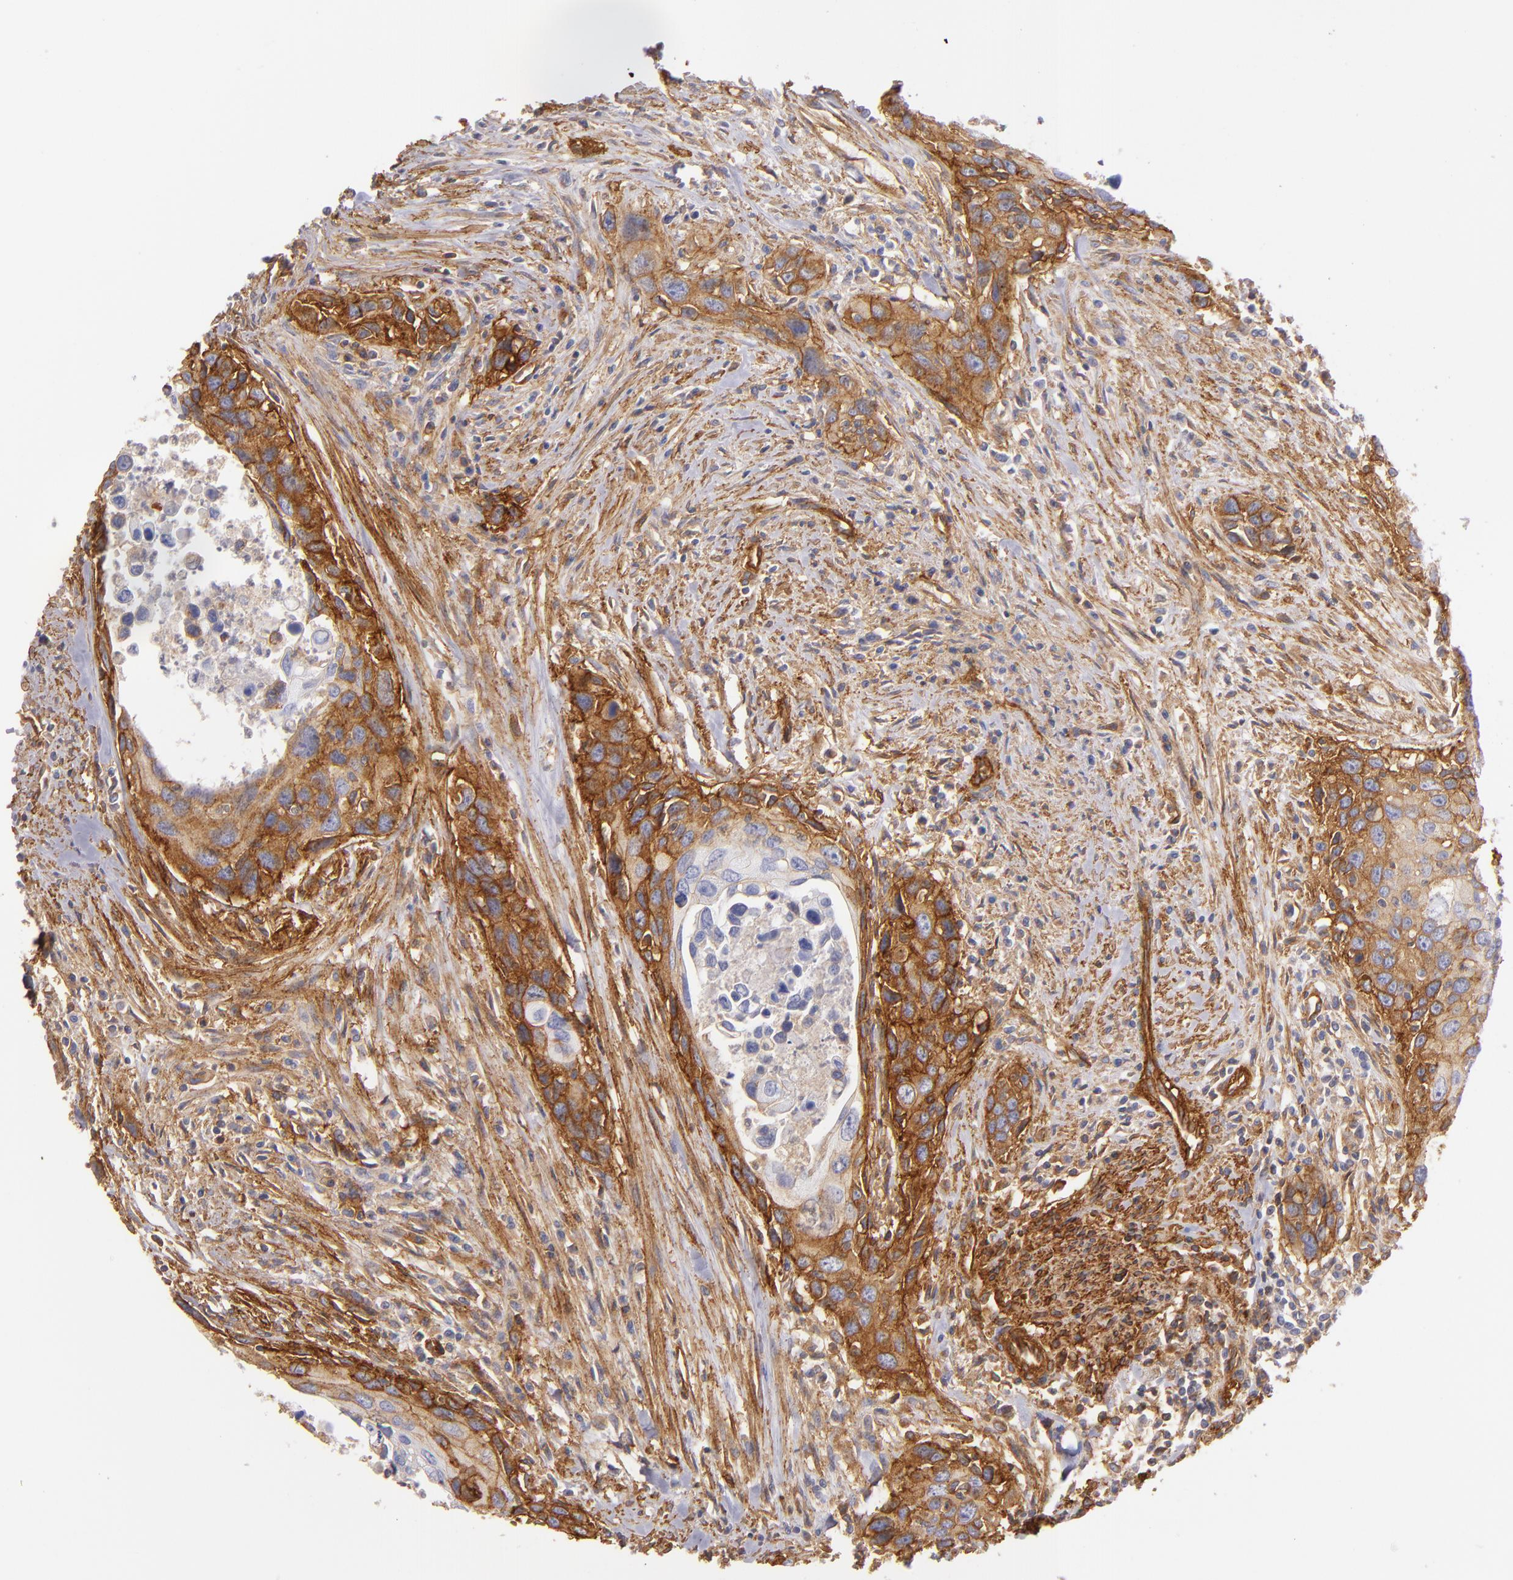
{"staining": {"intensity": "moderate", "quantity": ">75%", "location": "cytoplasmic/membranous"}, "tissue": "urothelial cancer", "cell_type": "Tumor cells", "image_type": "cancer", "snomed": [{"axis": "morphology", "description": "Urothelial carcinoma, High grade"}, {"axis": "topography", "description": "Urinary bladder"}], "caption": "Urothelial cancer tissue reveals moderate cytoplasmic/membranous staining in about >75% of tumor cells", "gene": "CD151", "patient": {"sex": "male", "age": 71}}